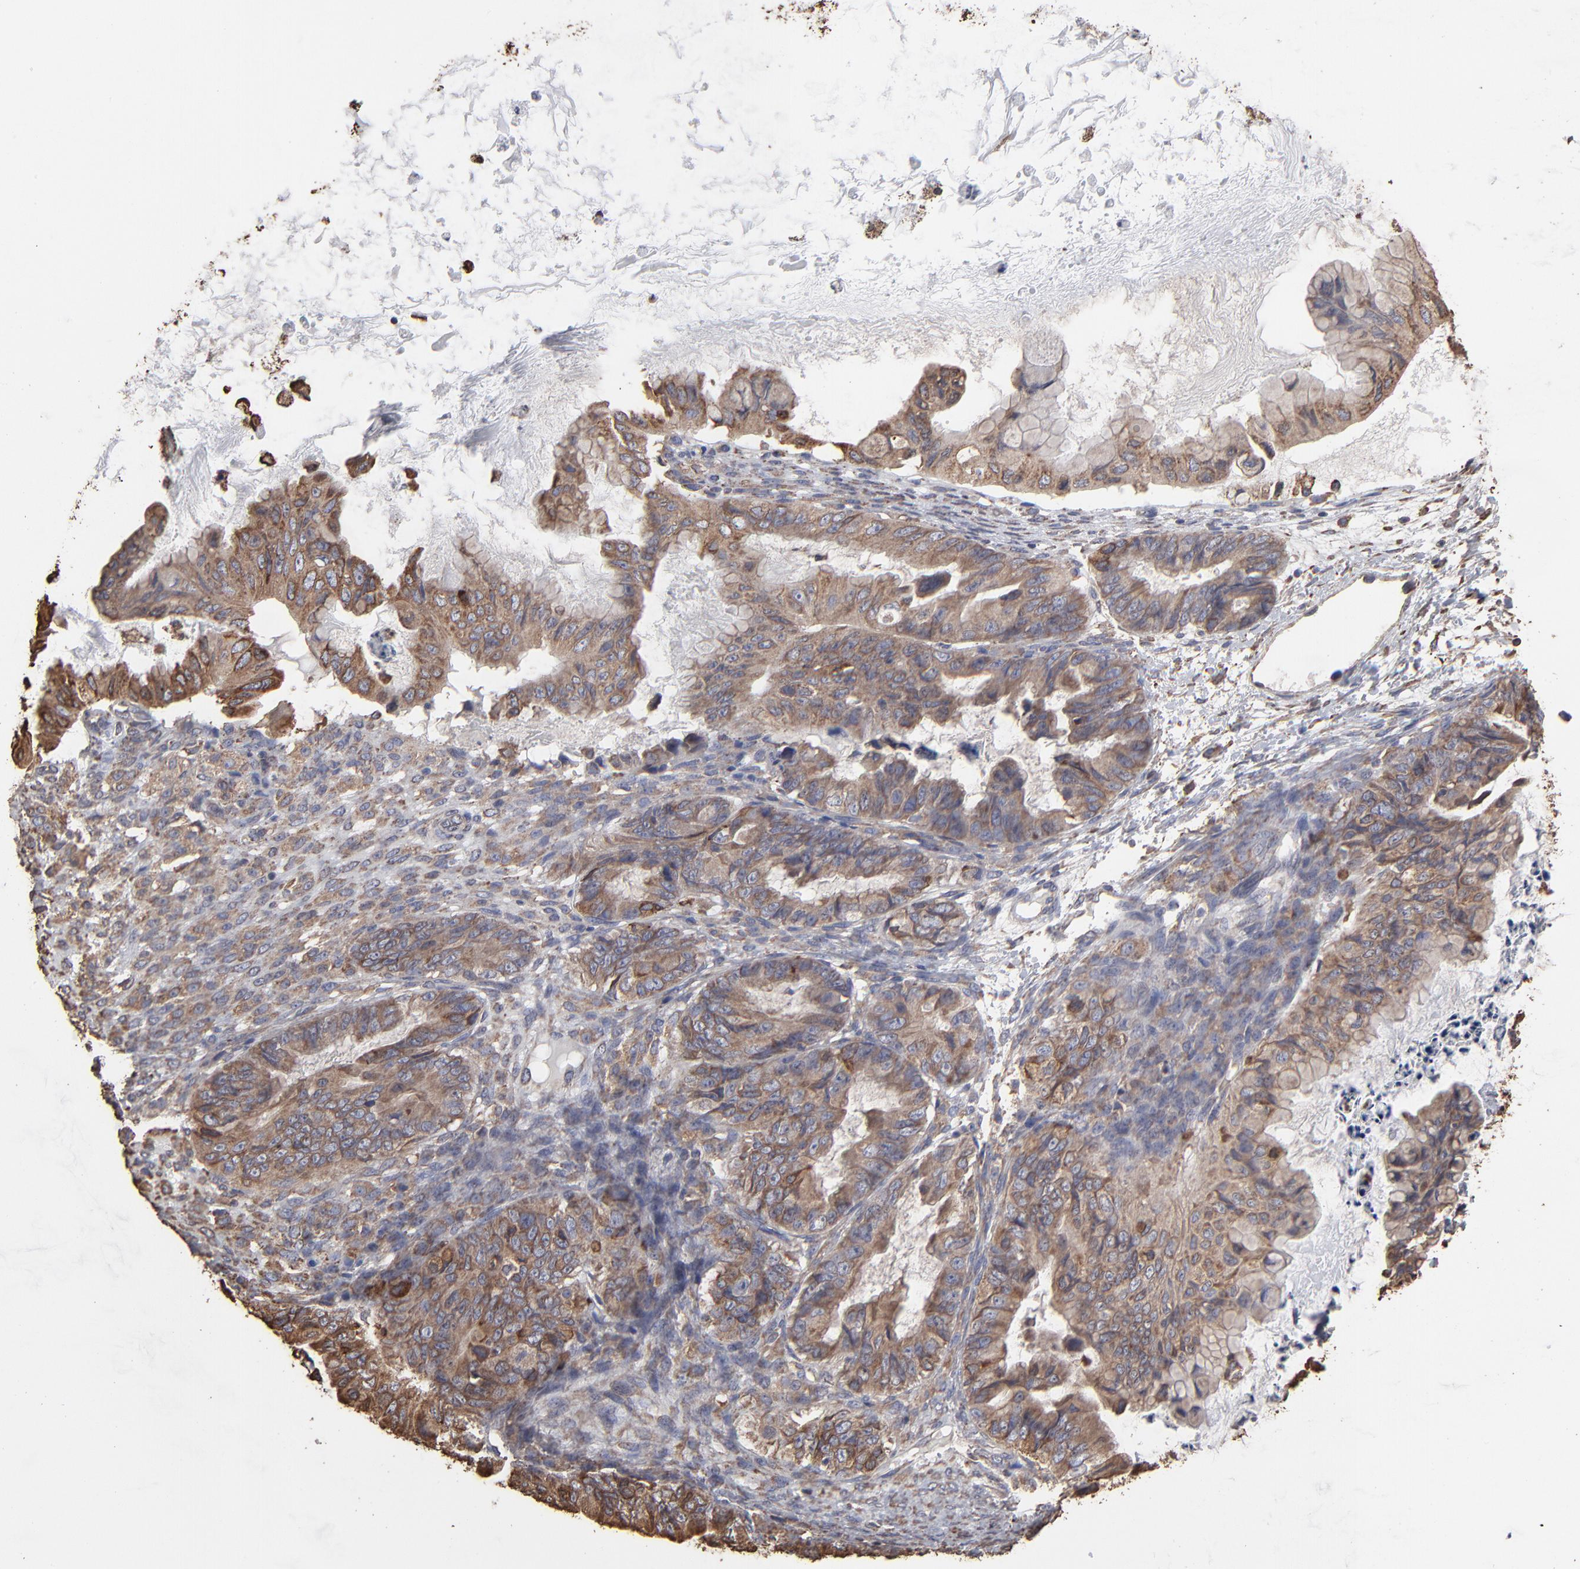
{"staining": {"intensity": "weak", "quantity": ">75%", "location": "cytoplasmic/membranous"}, "tissue": "ovarian cancer", "cell_type": "Tumor cells", "image_type": "cancer", "snomed": [{"axis": "morphology", "description": "Cystadenocarcinoma, mucinous, NOS"}, {"axis": "topography", "description": "Ovary"}], "caption": "Protein expression by IHC shows weak cytoplasmic/membranous positivity in about >75% of tumor cells in mucinous cystadenocarcinoma (ovarian).", "gene": "PDIA3", "patient": {"sex": "female", "age": 36}}